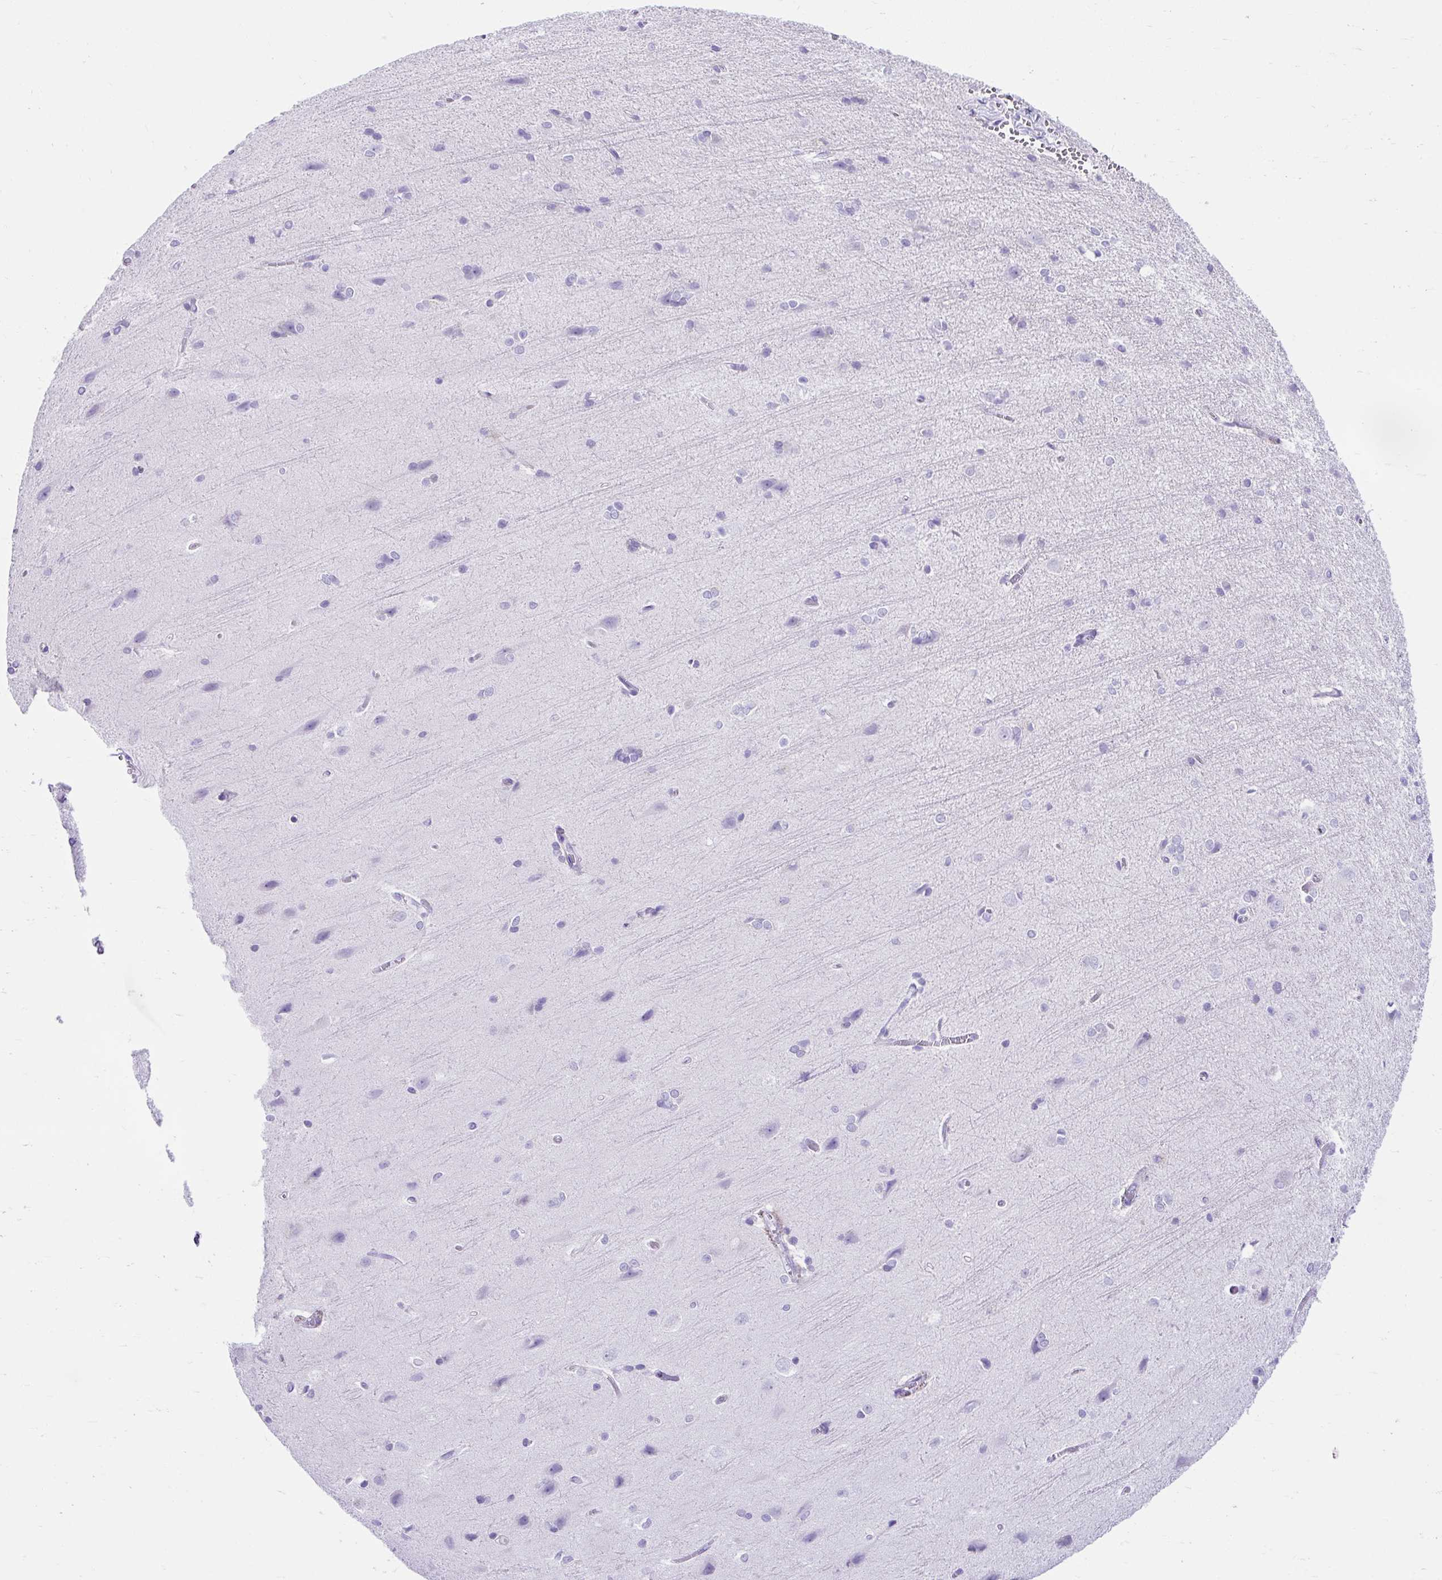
{"staining": {"intensity": "negative", "quantity": "none", "location": "none"}, "tissue": "cerebral cortex", "cell_type": "Endothelial cells", "image_type": "normal", "snomed": [{"axis": "morphology", "description": "Normal tissue, NOS"}, {"axis": "topography", "description": "Cerebral cortex"}], "caption": "Photomicrograph shows no significant protein expression in endothelial cells of unremarkable cerebral cortex.", "gene": "KRT12", "patient": {"sex": "male", "age": 37}}